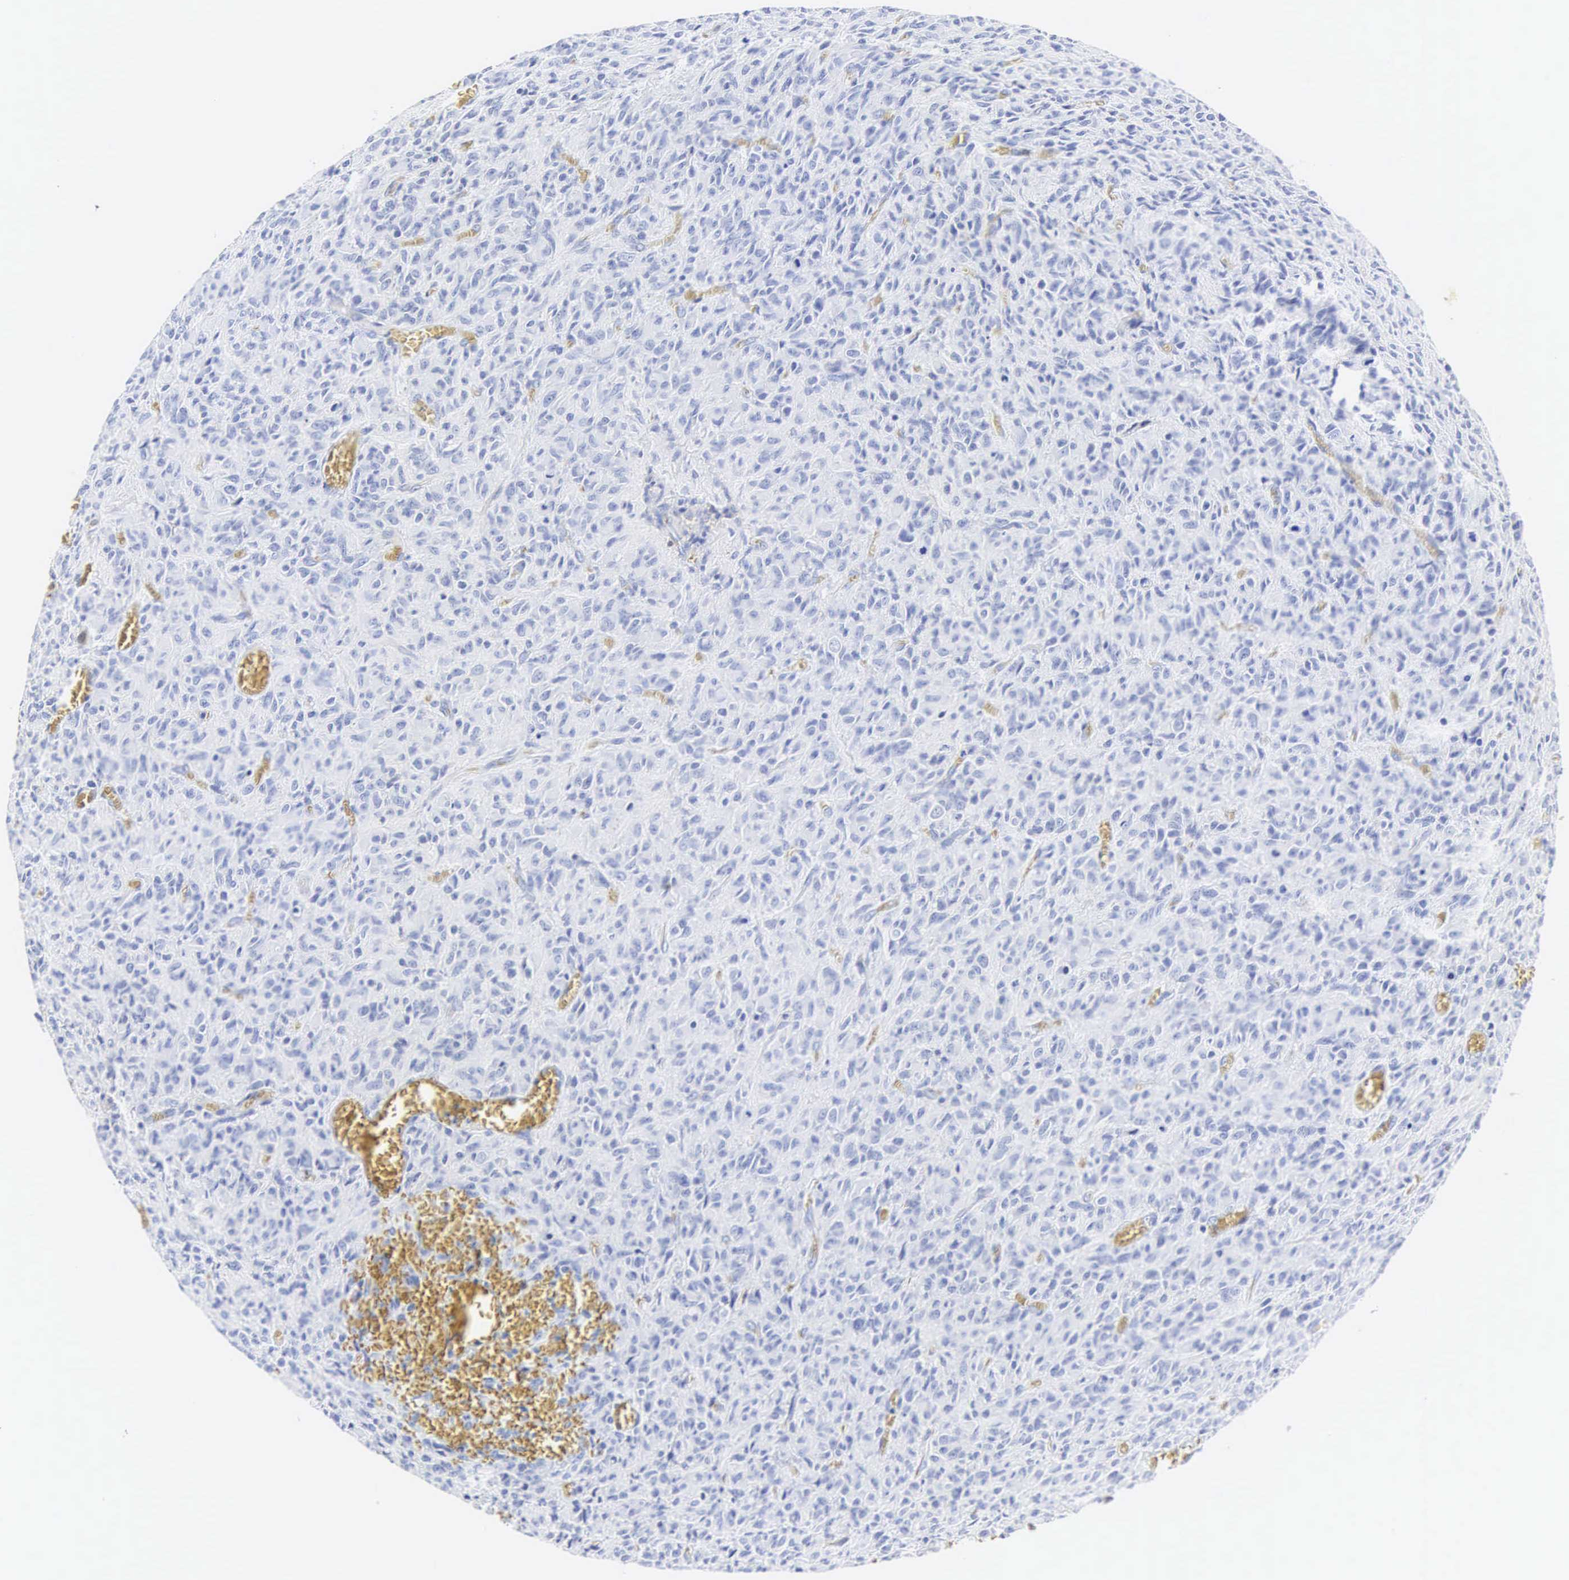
{"staining": {"intensity": "negative", "quantity": "none", "location": "none"}, "tissue": "glioma", "cell_type": "Tumor cells", "image_type": "cancer", "snomed": [{"axis": "morphology", "description": "Glioma, malignant, High grade"}, {"axis": "topography", "description": "Brain"}], "caption": "Tumor cells show no significant protein expression in high-grade glioma (malignant).", "gene": "INS", "patient": {"sex": "male", "age": 56}}